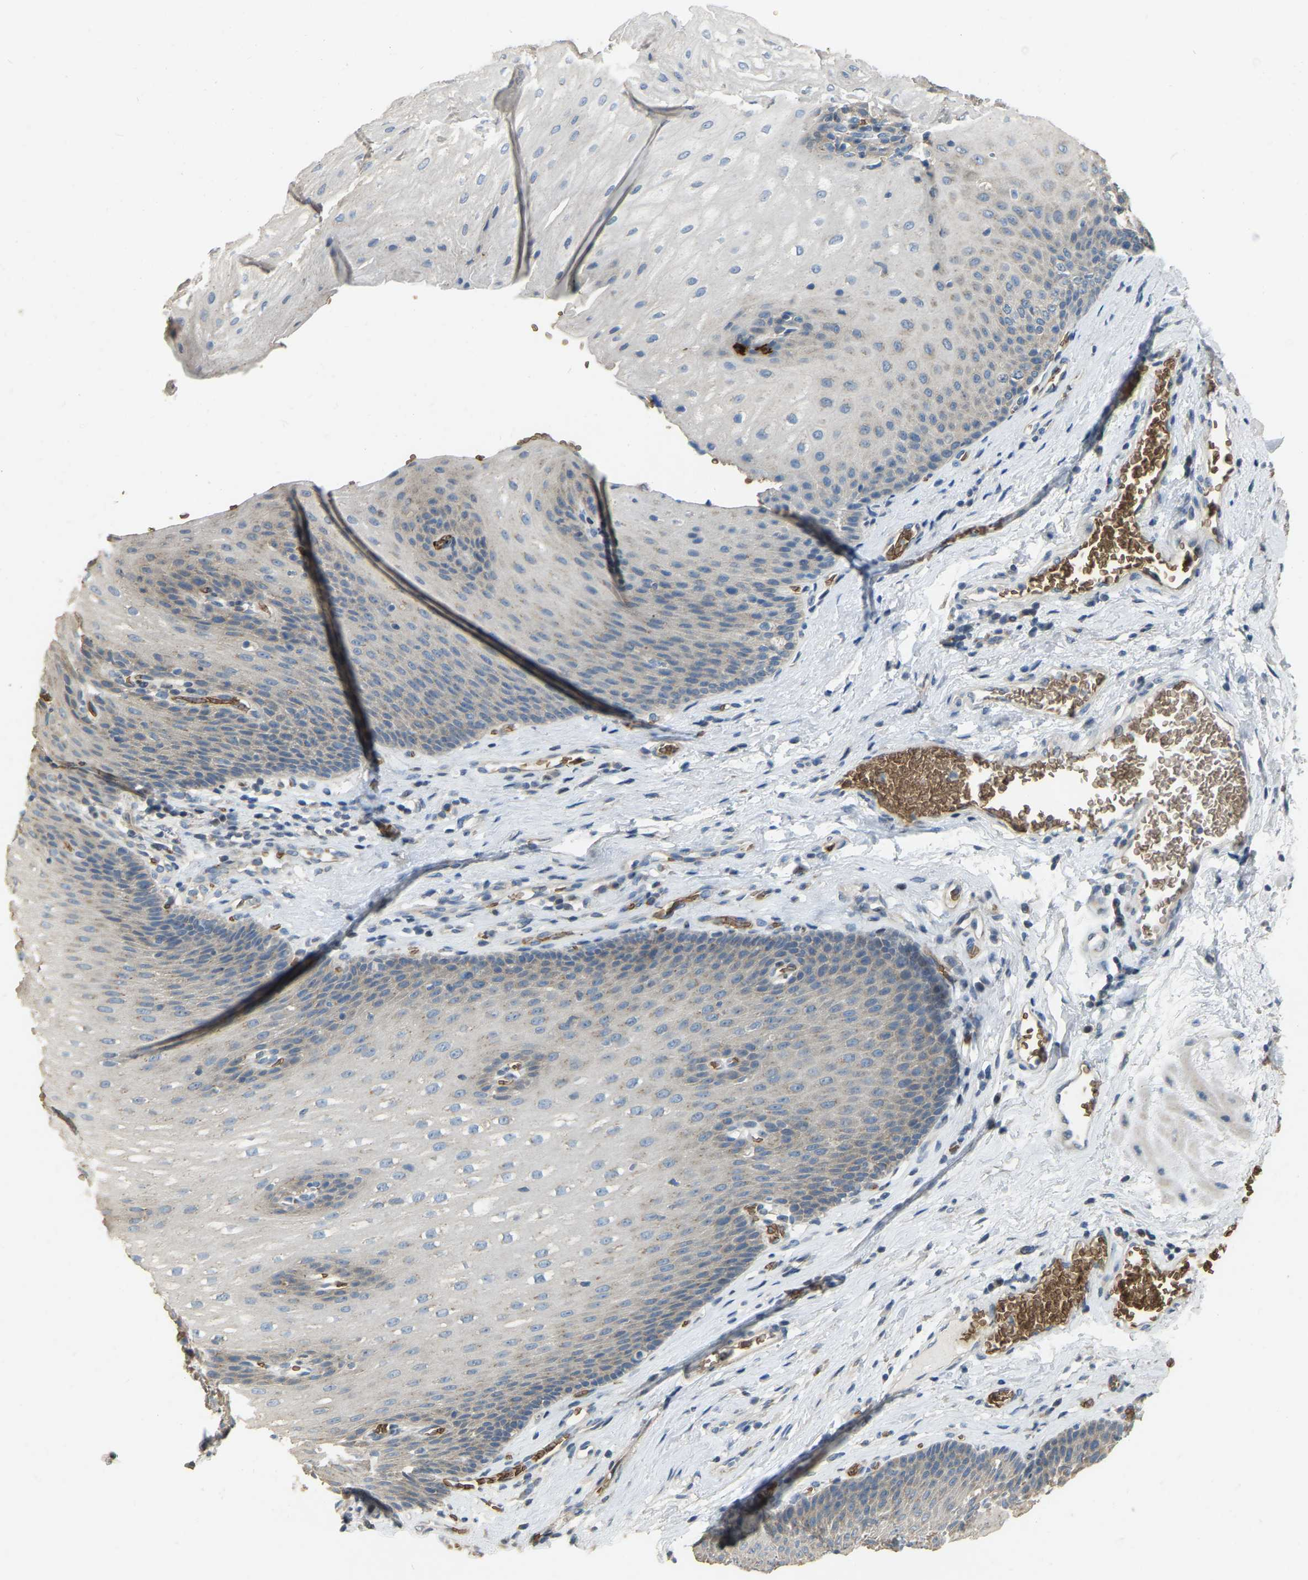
{"staining": {"intensity": "weak", "quantity": "<25%", "location": "cytoplasmic/membranous"}, "tissue": "esophagus", "cell_type": "Squamous epithelial cells", "image_type": "normal", "snomed": [{"axis": "morphology", "description": "Normal tissue, NOS"}, {"axis": "topography", "description": "Esophagus"}], "caption": "This is a micrograph of immunohistochemistry (IHC) staining of normal esophagus, which shows no staining in squamous epithelial cells.", "gene": "CFAP298", "patient": {"sex": "male", "age": 48}}